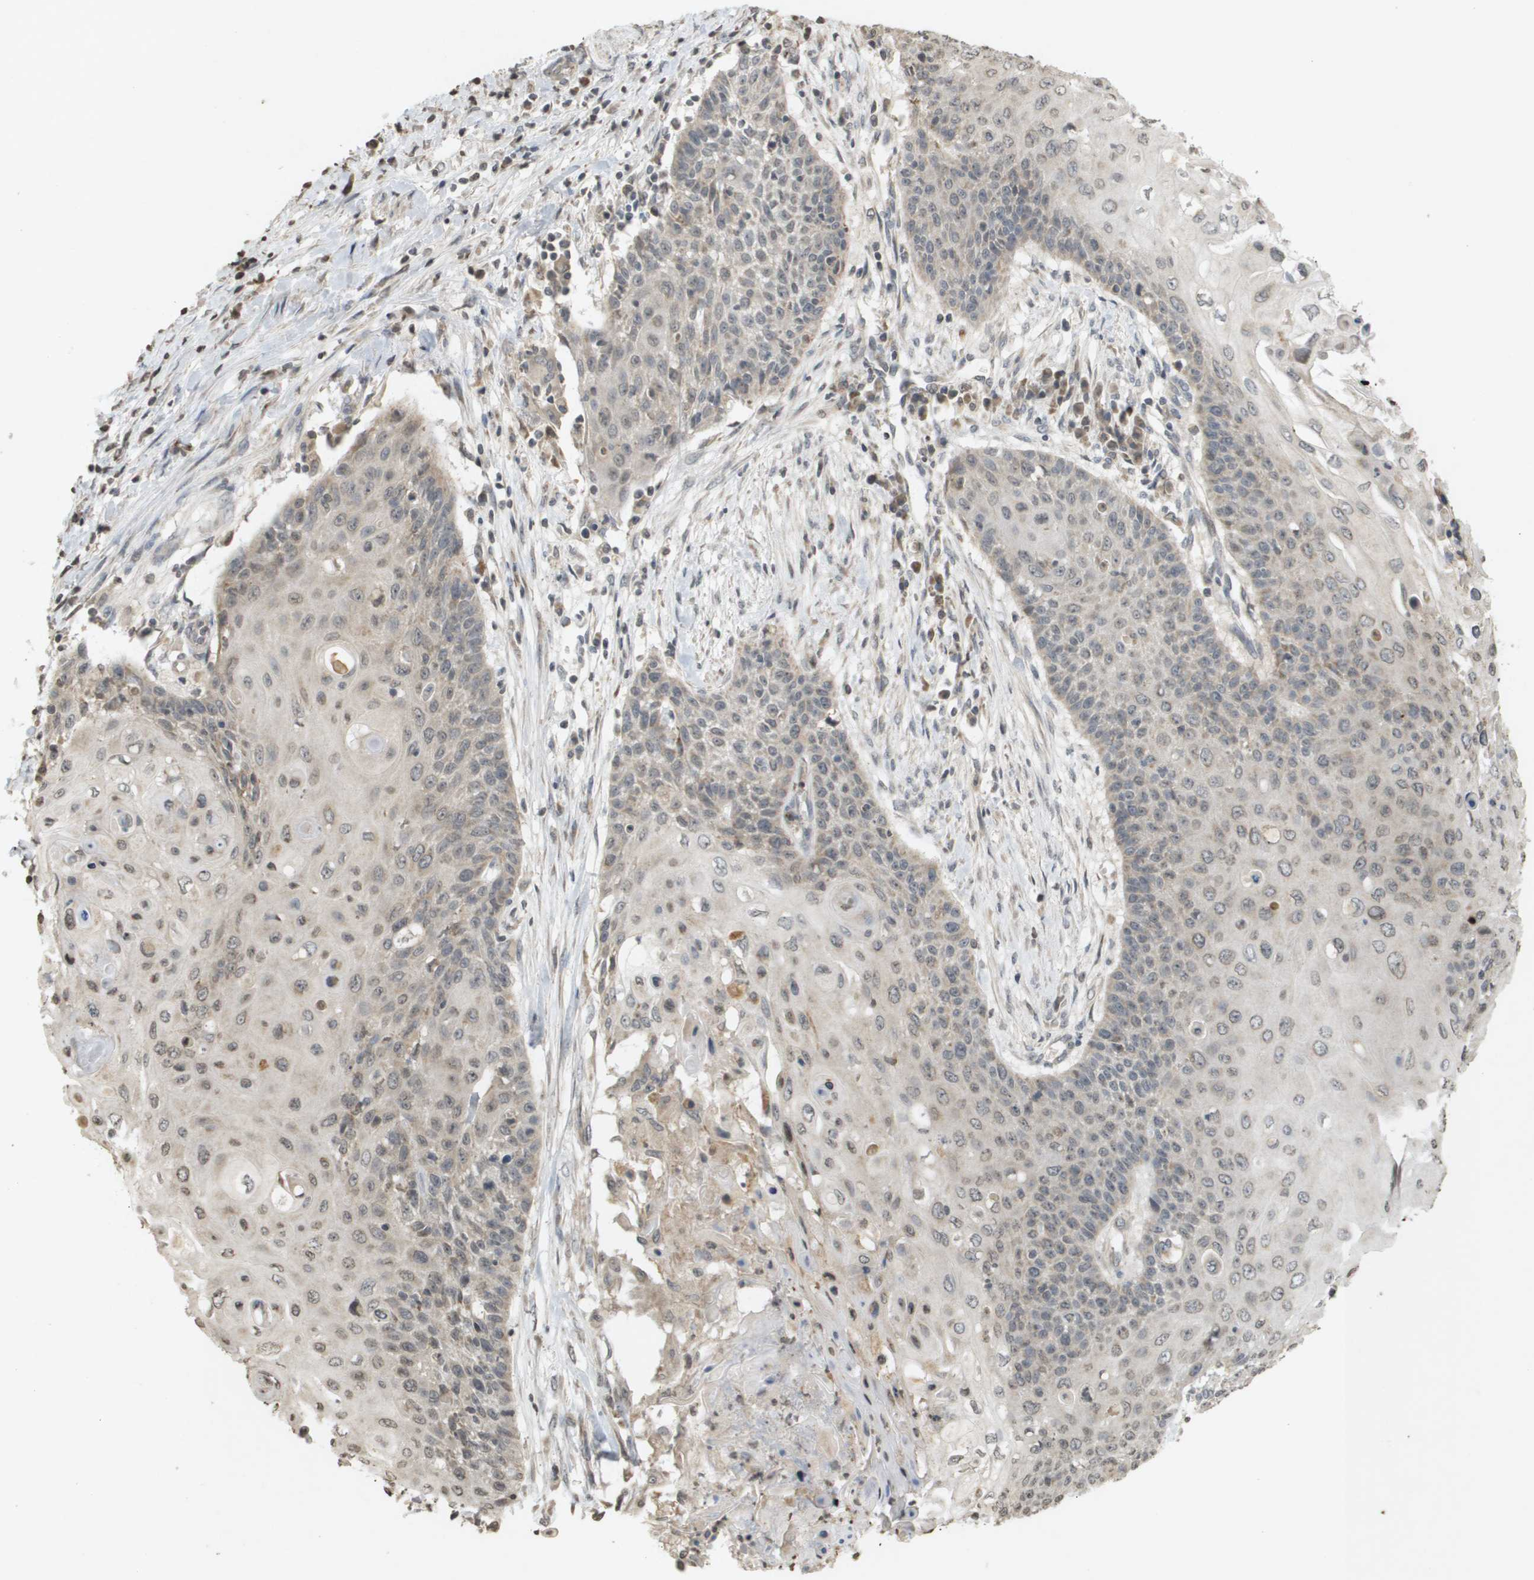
{"staining": {"intensity": "weak", "quantity": "<25%", "location": "cytoplasmic/membranous"}, "tissue": "cervical cancer", "cell_type": "Tumor cells", "image_type": "cancer", "snomed": [{"axis": "morphology", "description": "Squamous cell carcinoma, NOS"}, {"axis": "topography", "description": "Cervix"}], "caption": "Human cervical cancer stained for a protein using immunohistochemistry exhibits no expression in tumor cells.", "gene": "RAB21", "patient": {"sex": "female", "age": 39}}